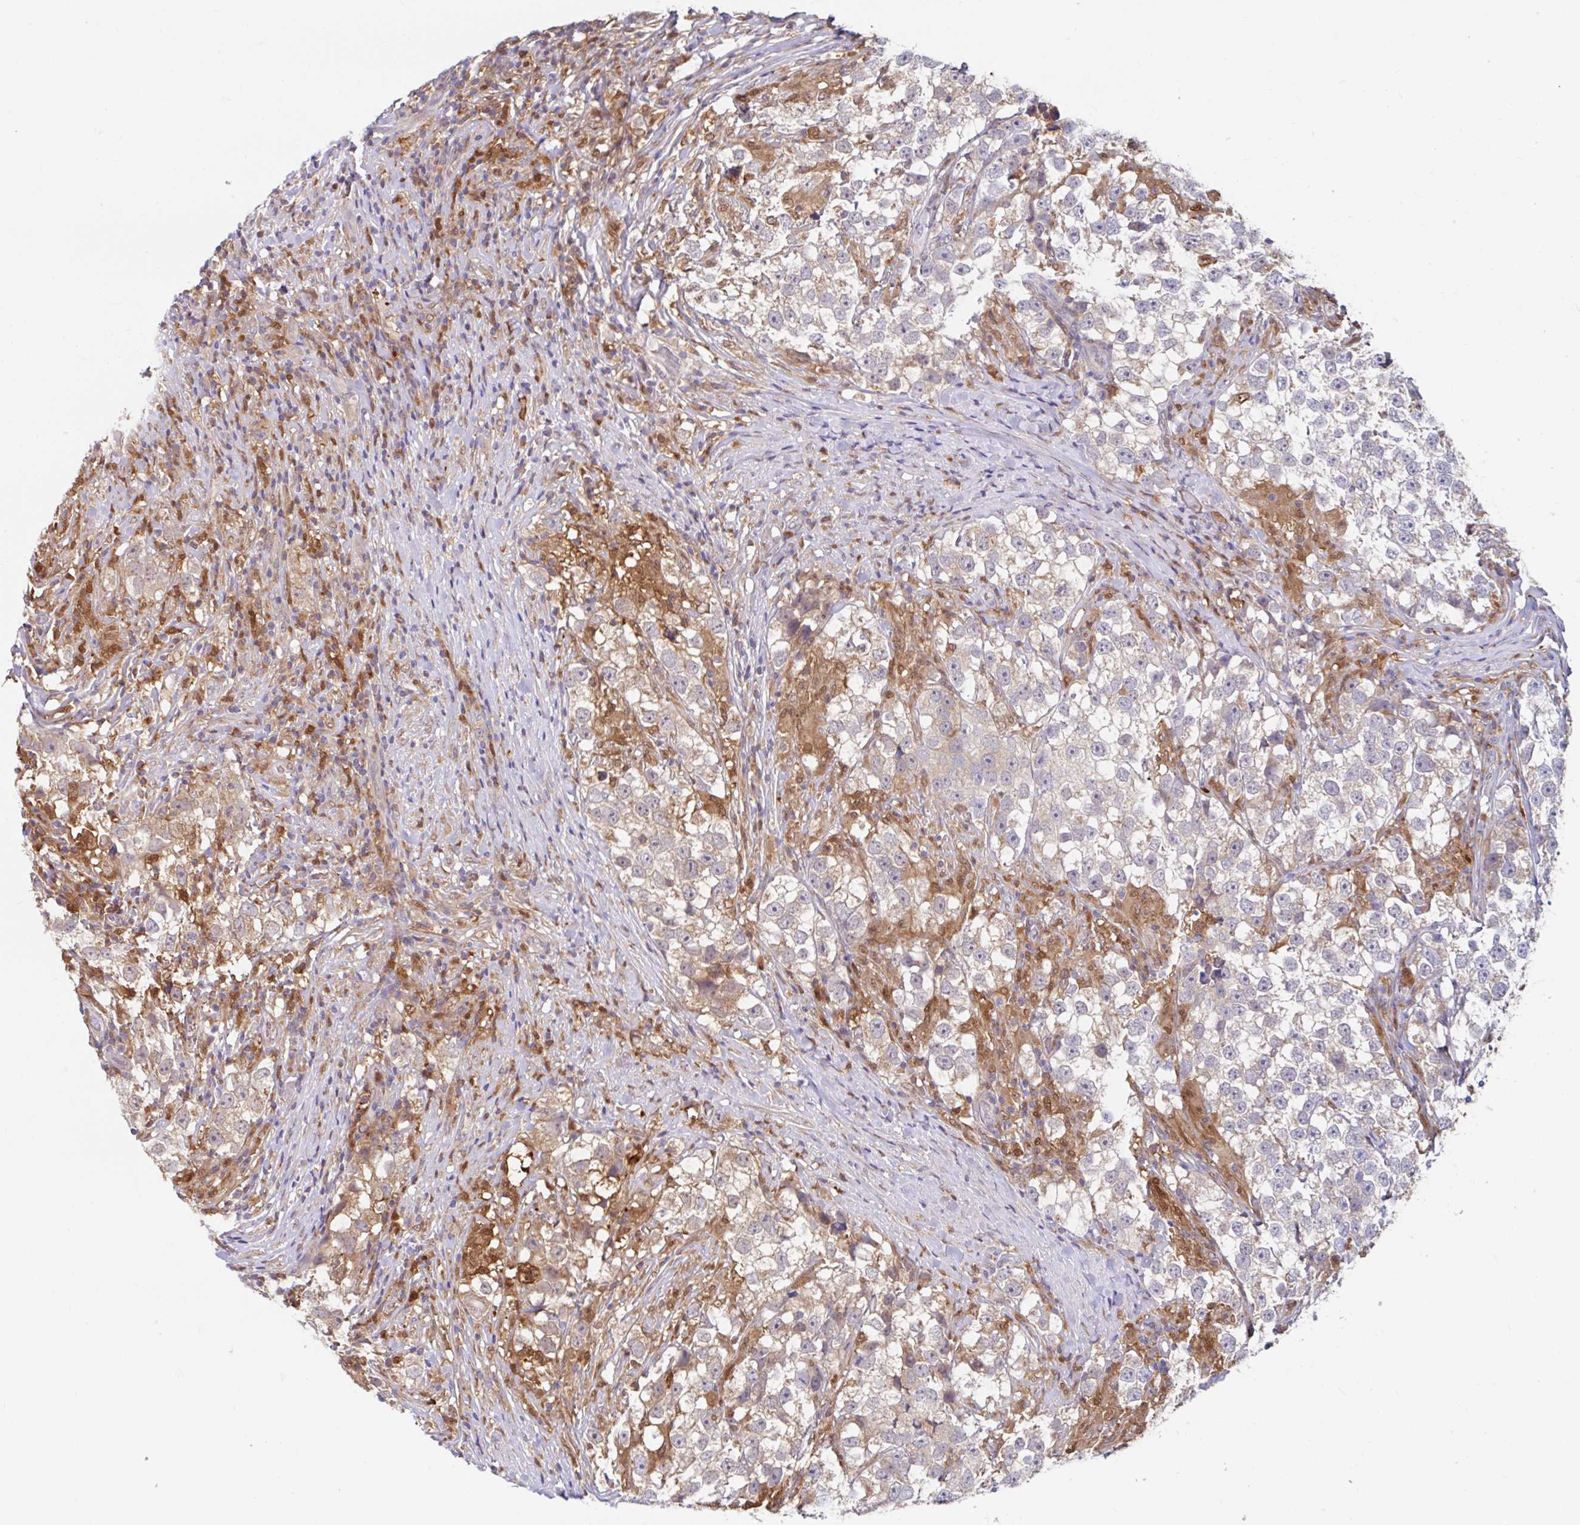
{"staining": {"intensity": "weak", "quantity": "25%-75%", "location": "cytoplasmic/membranous"}, "tissue": "testis cancer", "cell_type": "Tumor cells", "image_type": "cancer", "snomed": [{"axis": "morphology", "description": "Seminoma, NOS"}, {"axis": "topography", "description": "Testis"}], "caption": "An immunohistochemistry histopathology image of tumor tissue is shown. Protein staining in brown labels weak cytoplasmic/membranous positivity in testis seminoma within tumor cells.", "gene": "BLVRA", "patient": {"sex": "male", "age": 46}}